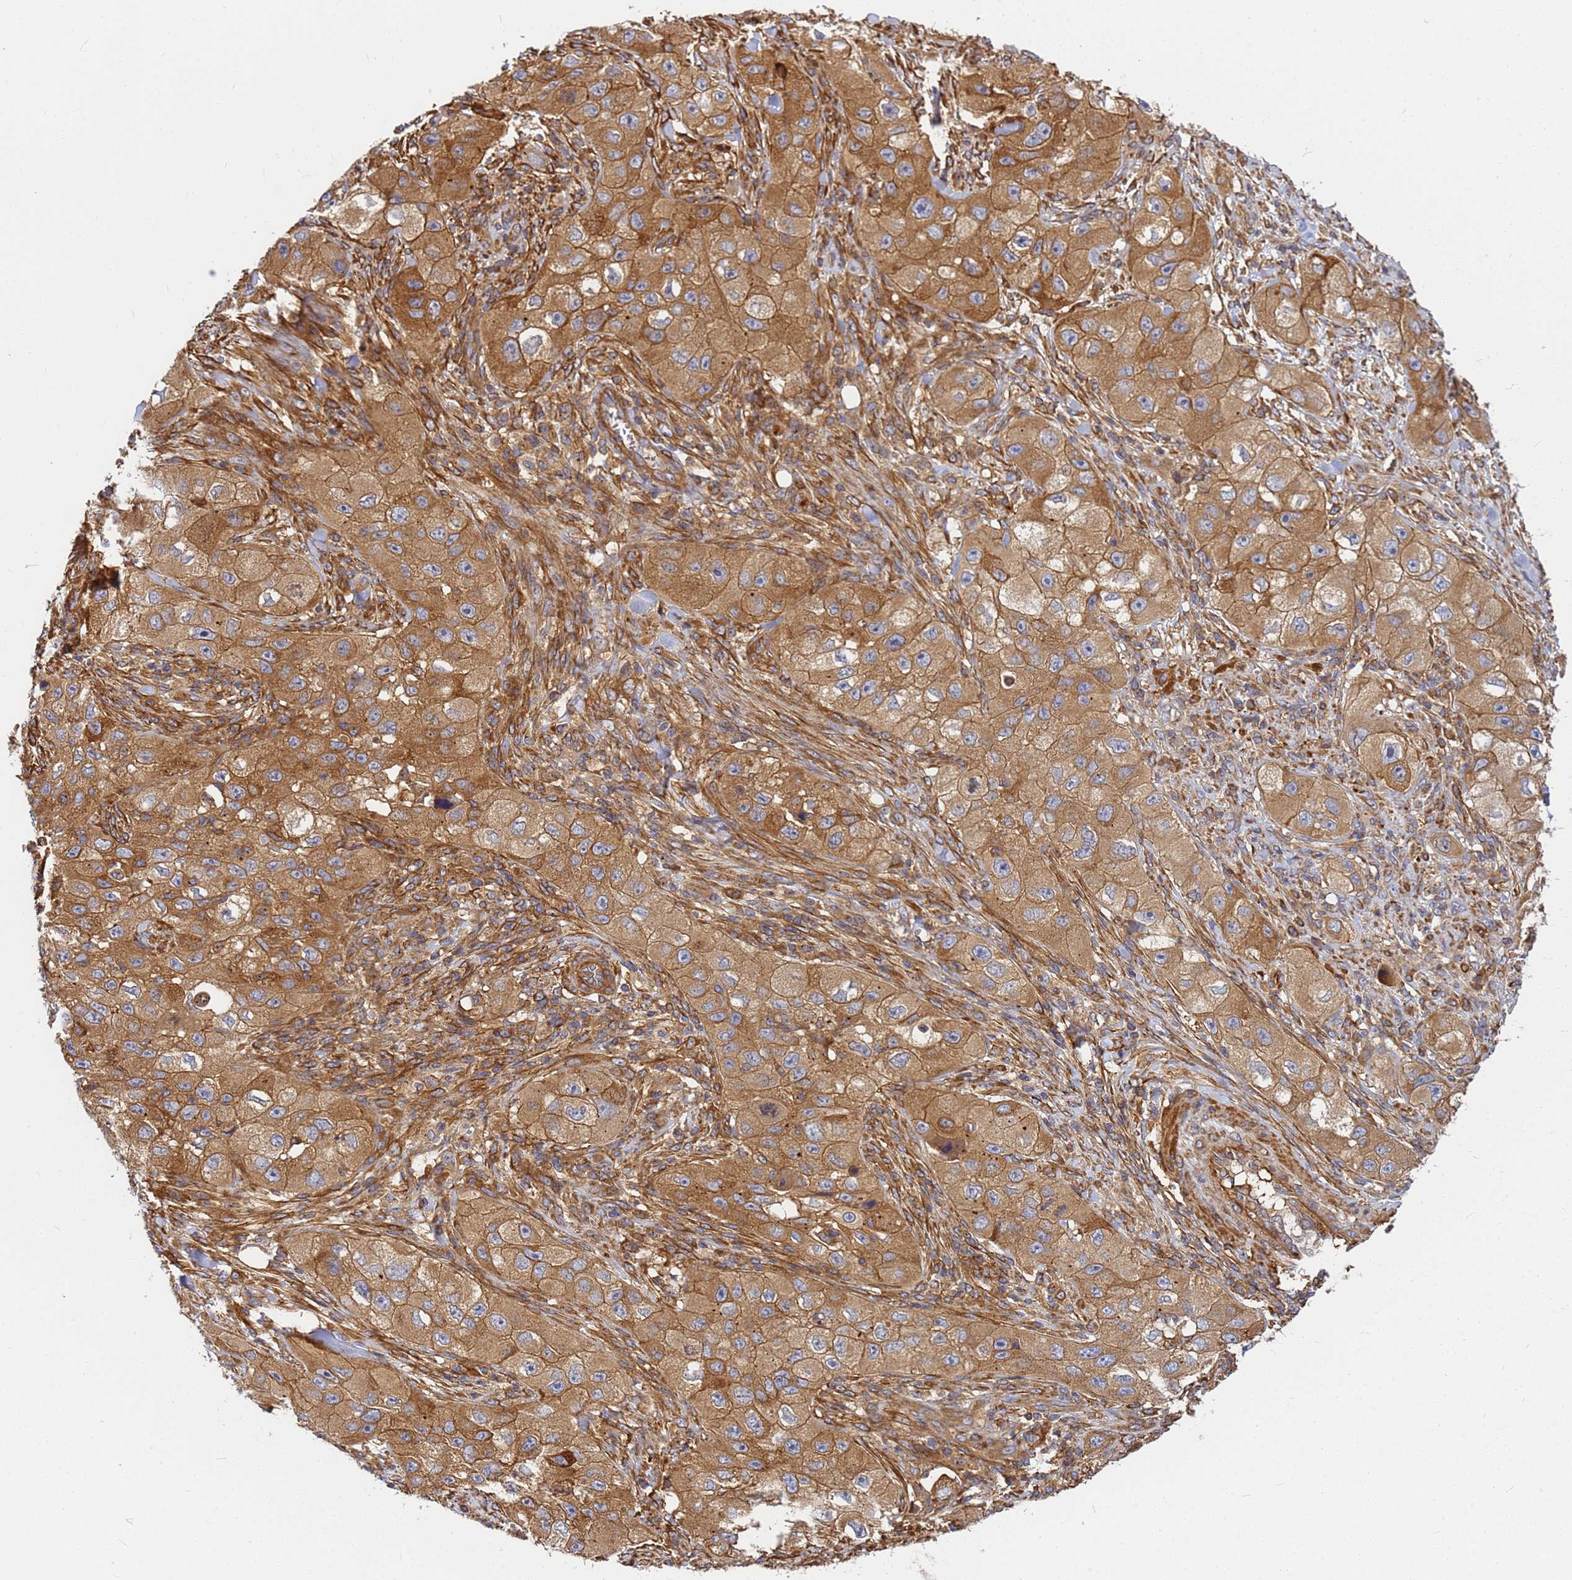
{"staining": {"intensity": "moderate", "quantity": ">75%", "location": "cytoplasmic/membranous"}, "tissue": "skin cancer", "cell_type": "Tumor cells", "image_type": "cancer", "snomed": [{"axis": "morphology", "description": "Squamous cell carcinoma, NOS"}, {"axis": "topography", "description": "Skin"}, {"axis": "topography", "description": "Subcutis"}], "caption": "IHC of skin cancer (squamous cell carcinoma) reveals medium levels of moderate cytoplasmic/membranous staining in approximately >75% of tumor cells.", "gene": "C2CD5", "patient": {"sex": "male", "age": 73}}